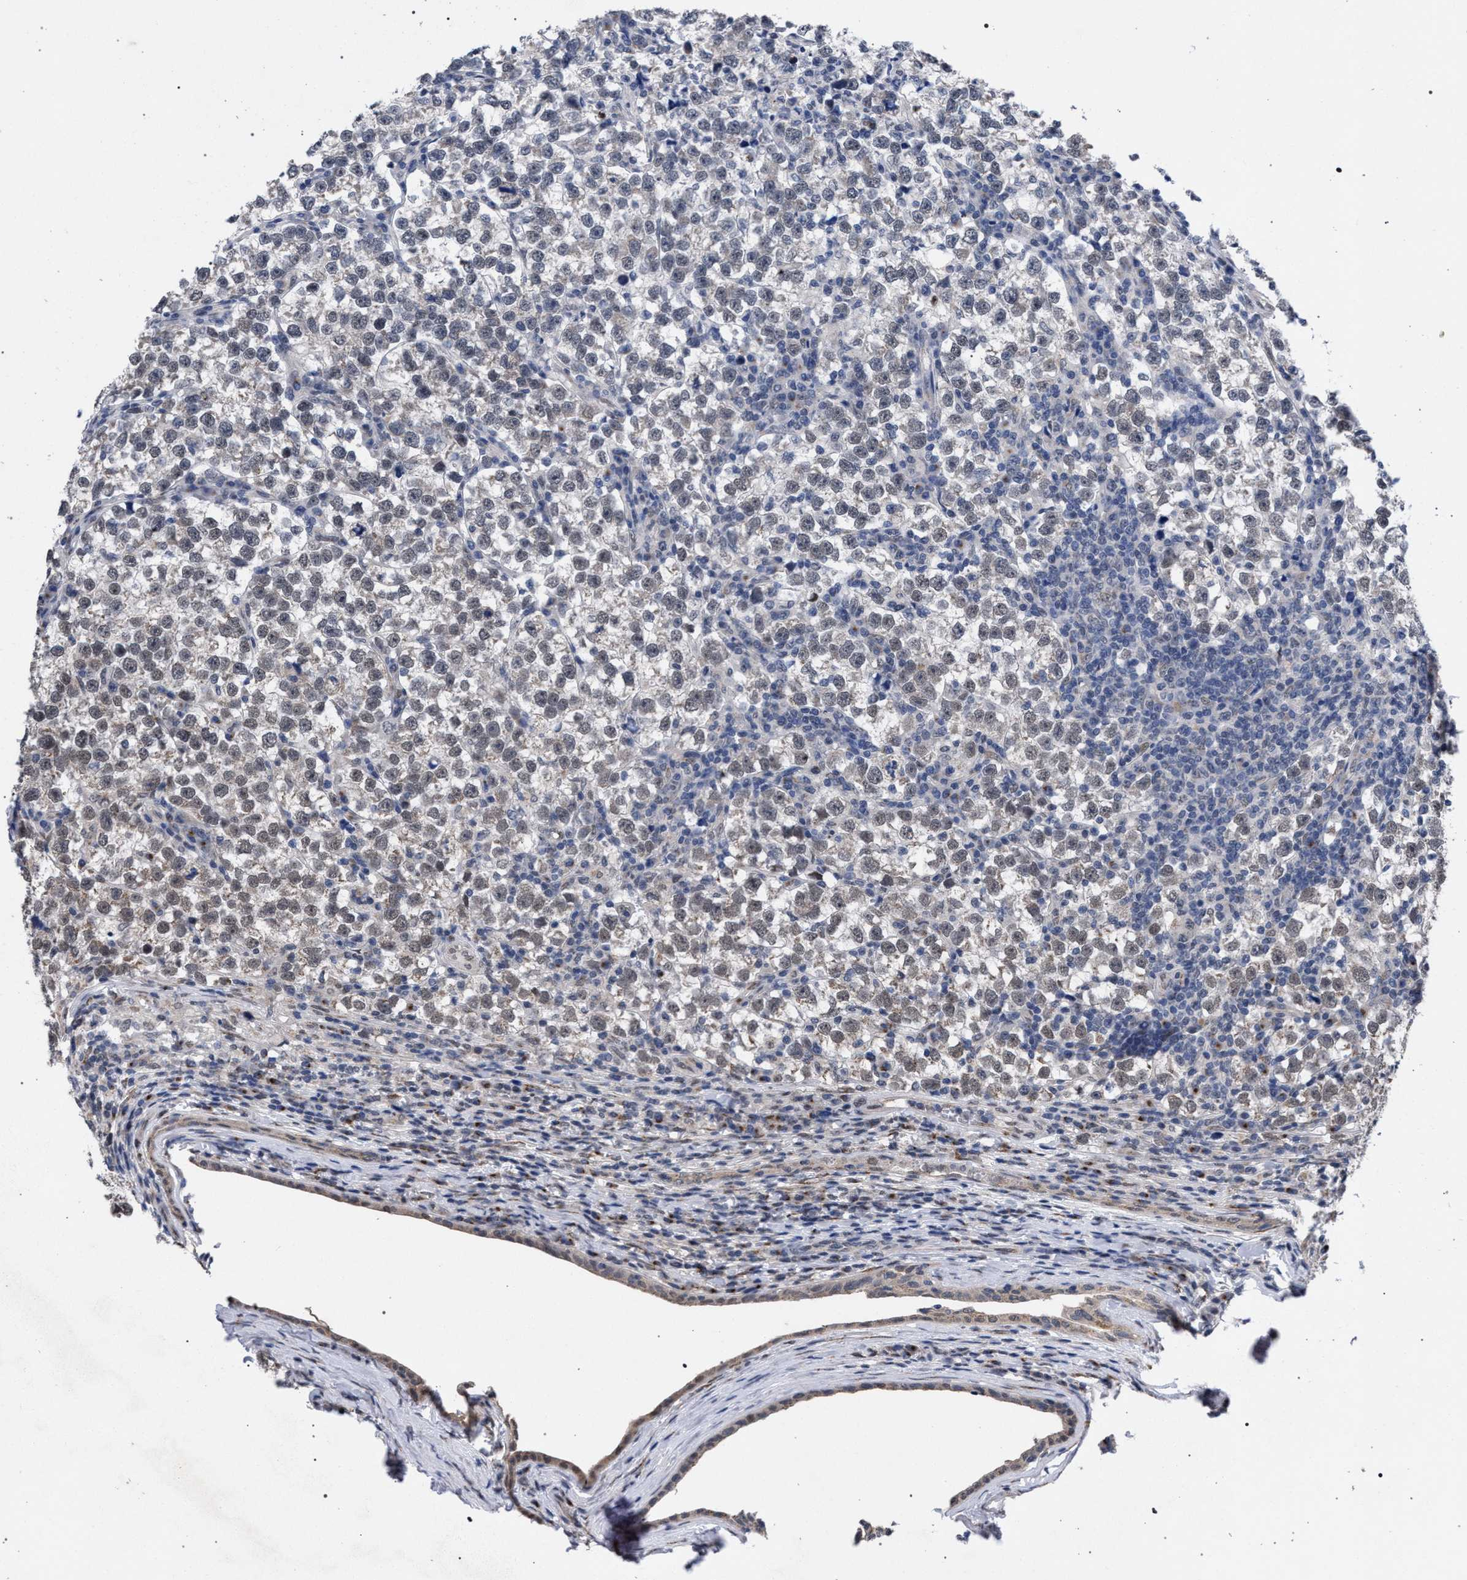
{"staining": {"intensity": "weak", "quantity": "<25%", "location": "cytoplasmic/membranous"}, "tissue": "testis cancer", "cell_type": "Tumor cells", "image_type": "cancer", "snomed": [{"axis": "morphology", "description": "Normal tissue, NOS"}, {"axis": "morphology", "description": "Seminoma, NOS"}, {"axis": "topography", "description": "Testis"}], "caption": "The IHC histopathology image has no significant expression in tumor cells of testis cancer (seminoma) tissue. (Brightfield microscopy of DAB immunohistochemistry at high magnification).", "gene": "GOLGA2", "patient": {"sex": "male", "age": 43}}